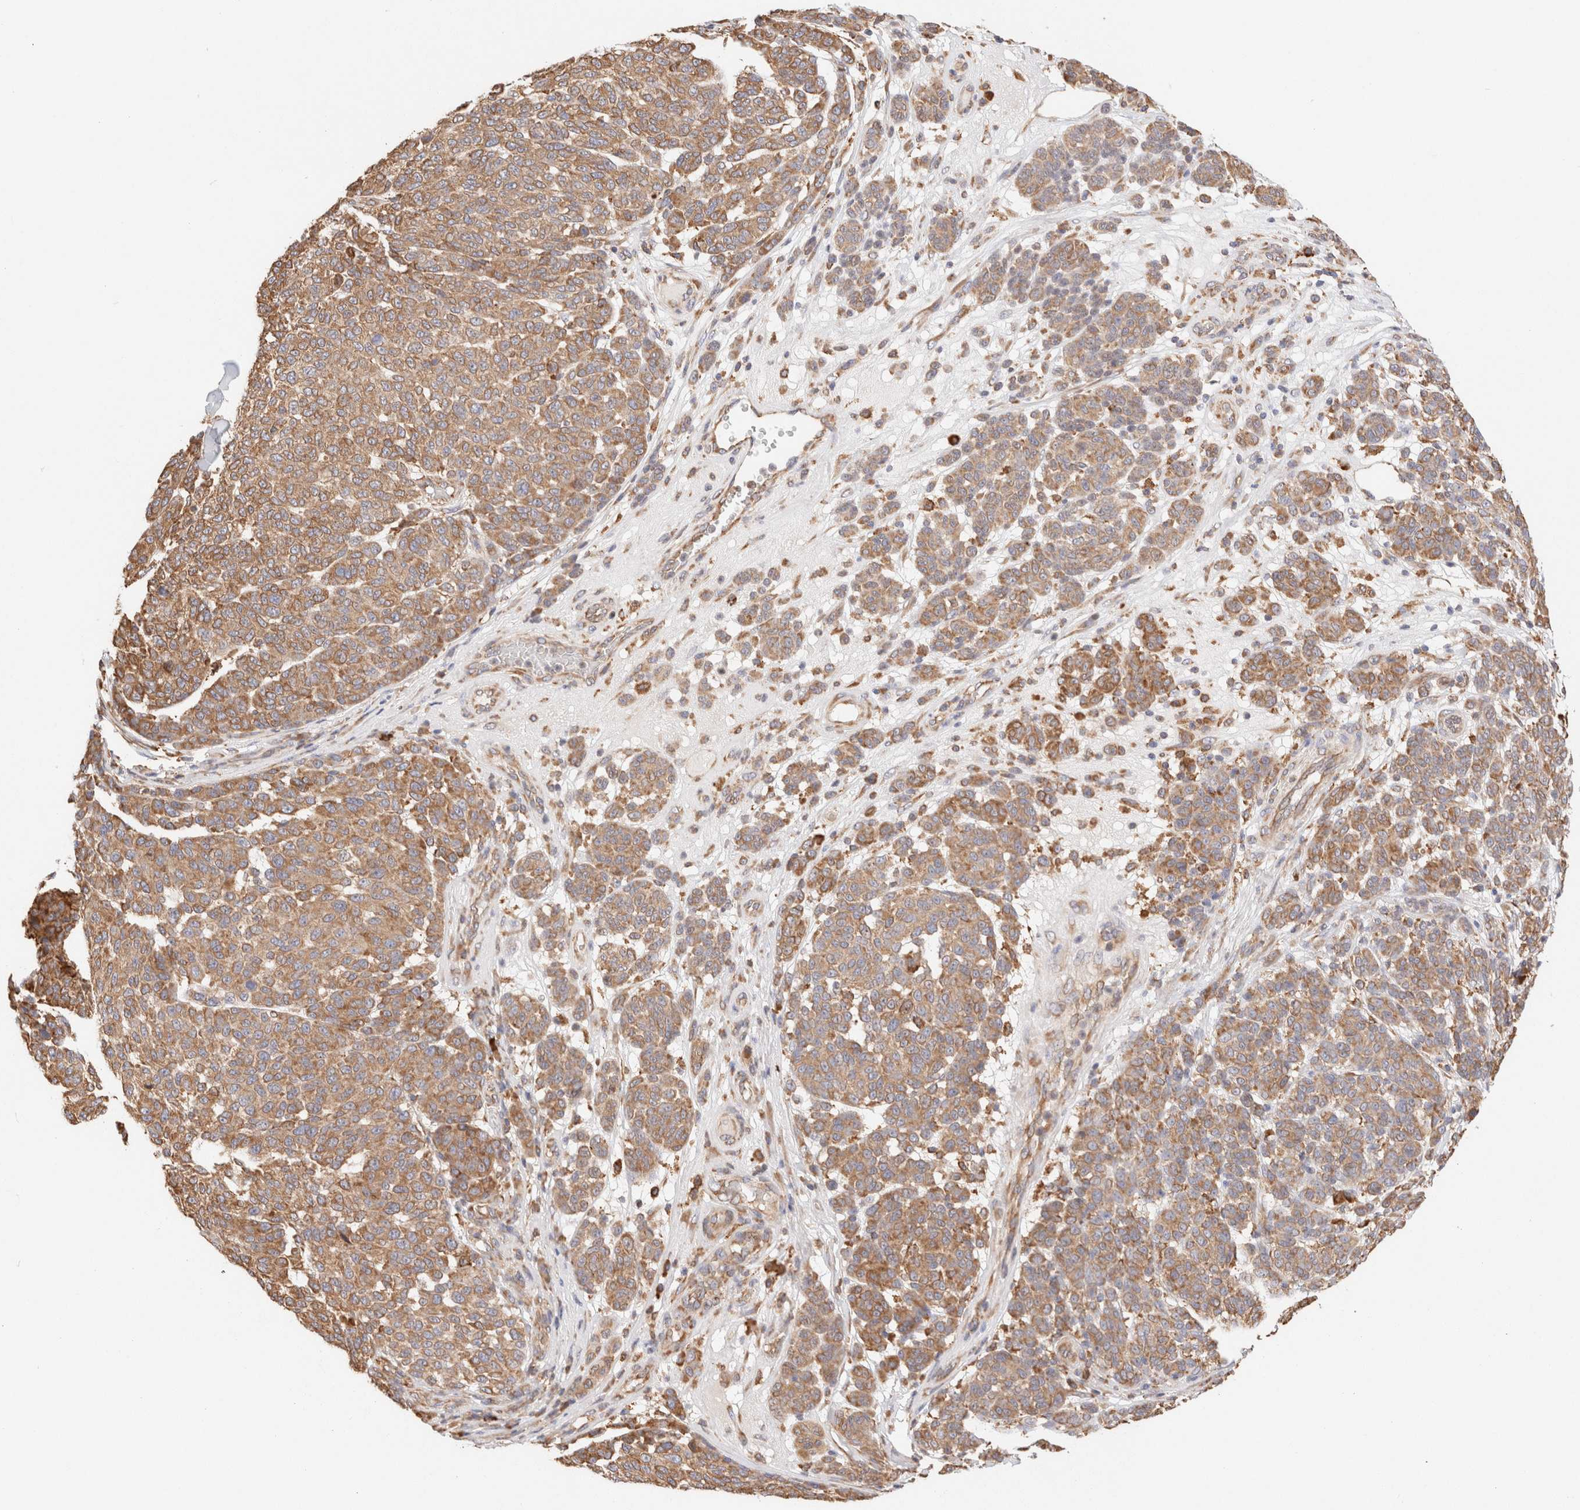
{"staining": {"intensity": "moderate", "quantity": ">75%", "location": "cytoplasmic/membranous"}, "tissue": "melanoma", "cell_type": "Tumor cells", "image_type": "cancer", "snomed": [{"axis": "morphology", "description": "Malignant melanoma, NOS"}, {"axis": "topography", "description": "Skin"}], "caption": "An IHC histopathology image of neoplastic tissue is shown. Protein staining in brown highlights moderate cytoplasmic/membranous positivity in melanoma within tumor cells. (DAB (3,3'-diaminobenzidine) = brown stain, brightfield microscopy at high magnification).", "gene": "FER", "patient": {"sex": "male", "age": 59}}